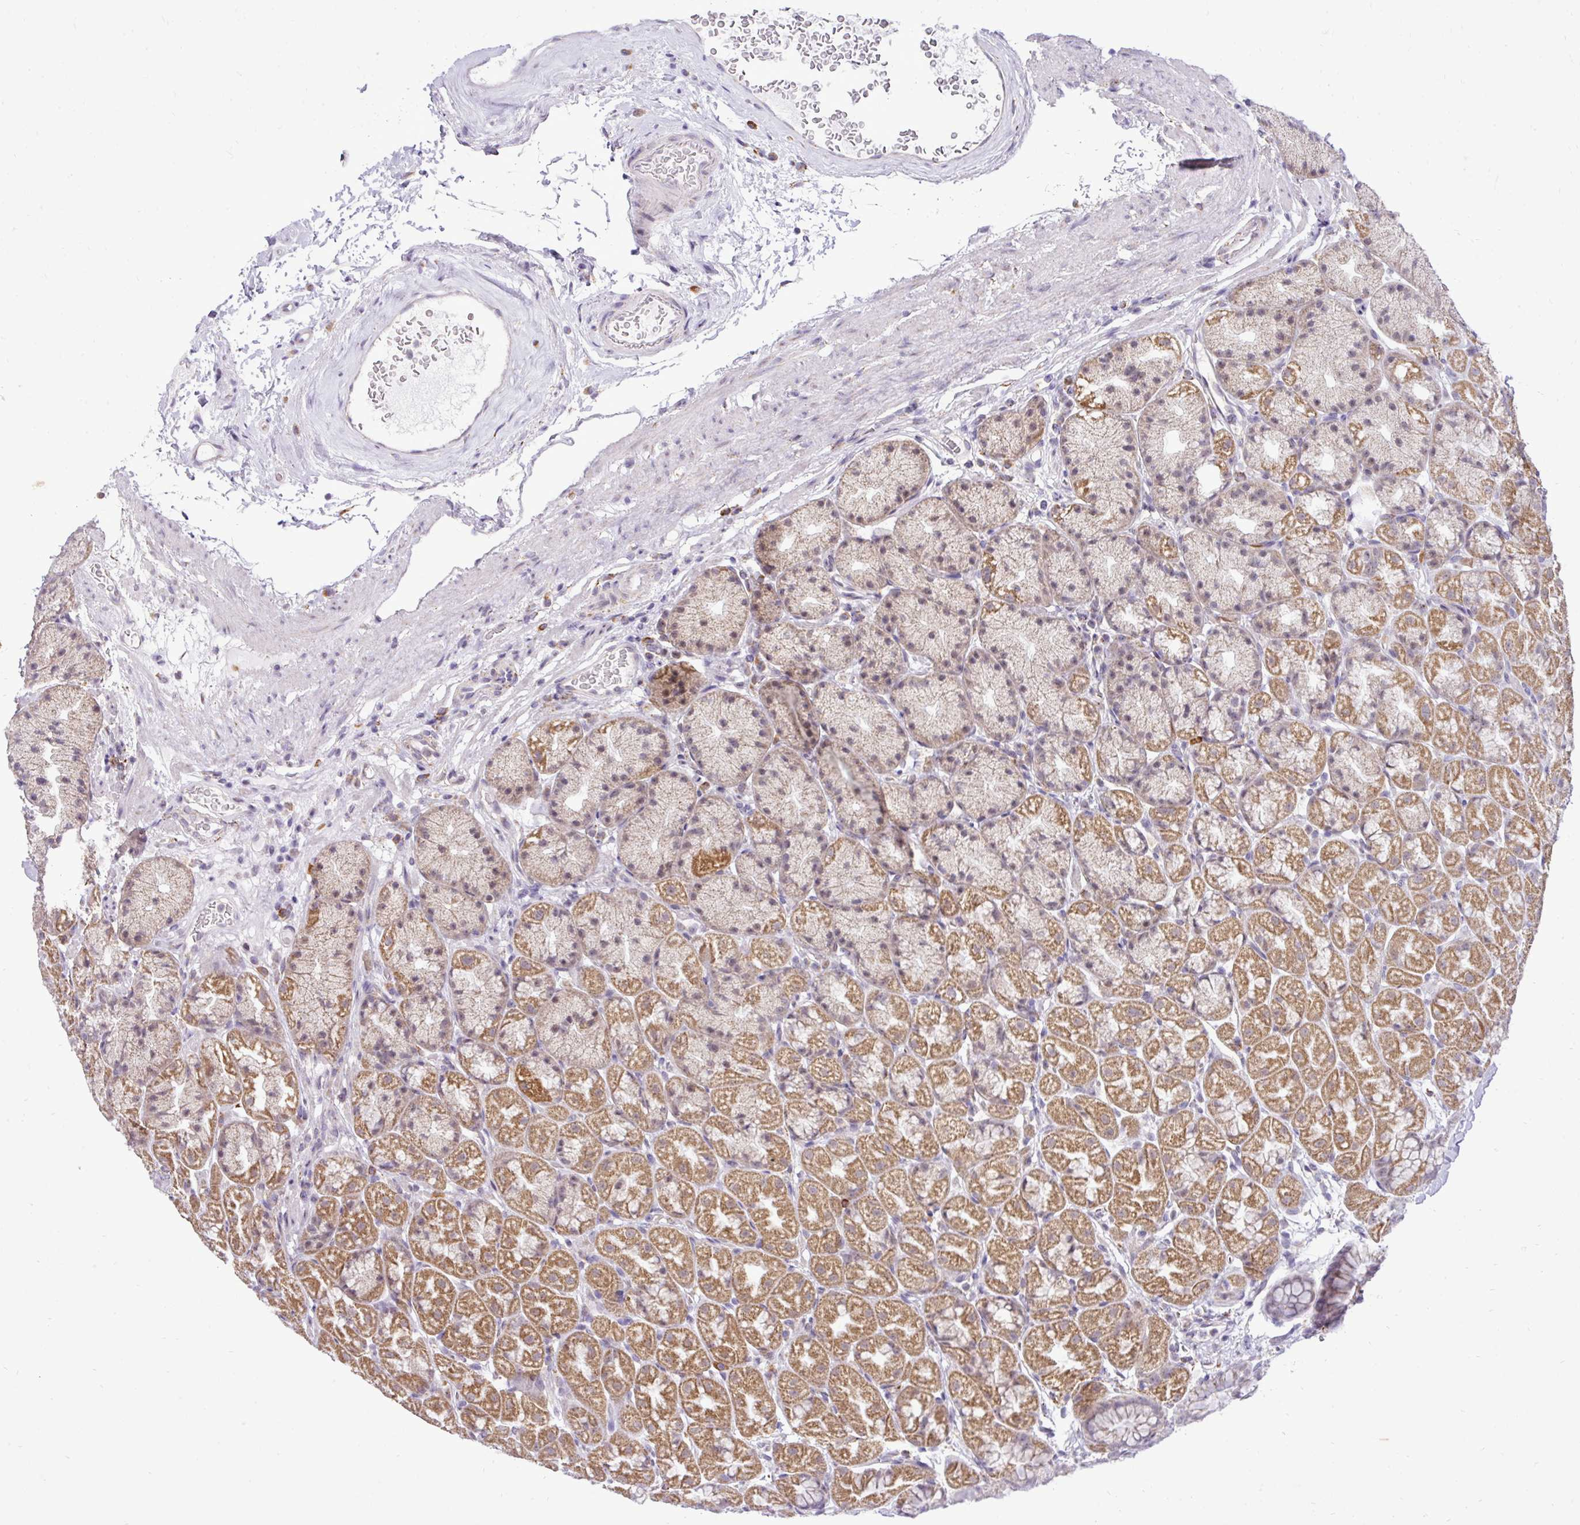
{"staining": {"intensity": "moderate", "quantity": ">75%", "location": "cytoplasmic/membranous"}, "tissue": "stomach", "cell_type": "Glandular cells", "image_type": "normal", "snomed": [{"axis": "morphology", "description": "Normal tissue, NOS"}, {"axis": "topography", "description": "Stomach, lower"}], "caption": "Stomach stained for a protein (brown) exhibits moderate cytoplasmic/membranous positive expression in approximately >75% of glandular cells.", "gene": "SGPP1", "patient": {"sex": "male", "age": 67}}